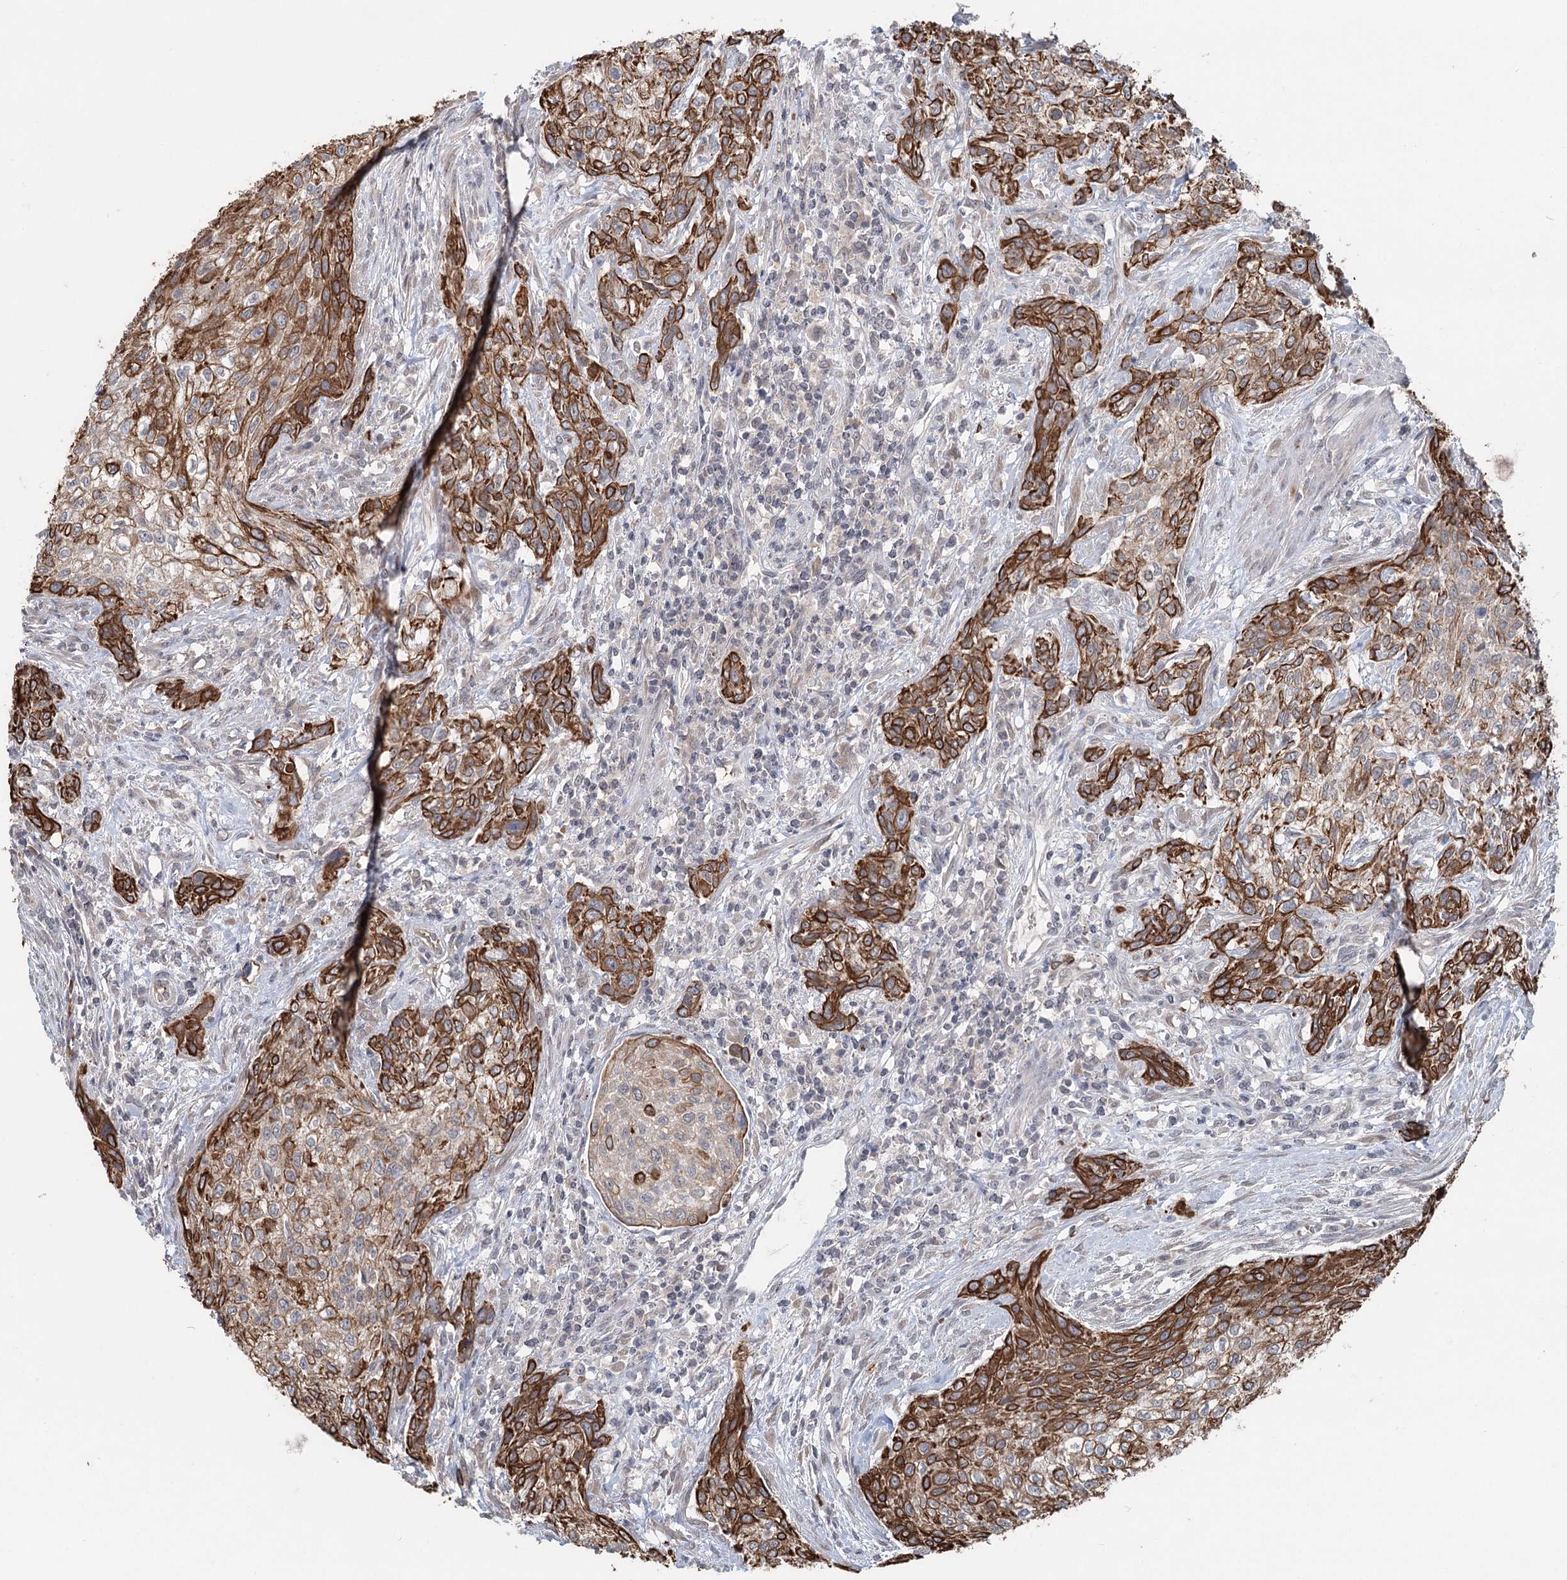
{"staining": {"intensity": "strong", "quantity": ">75%", "location": "cytoplasmic/membranous"}, "tissue": "urothelial cancer", "cell_type": "Tumor cells", "image_type": "cancer", "snomed": [{"axis": "morphology", "description": "Normal tissue, NOS"}, {"axis": "morphology", "description": "Urothelial carcinoma, NOS"}, {"axis": "topography", "description": "Urinary bladder"}, {"axis": "topography", "description": "Peripheral nerve tissue"}], "caption": "Immunohistochemistry (IHC) histopathology image of neoplastic tissue: human transitional cell carcinoma stained using IHC reveals high levels of strong protein expression localized specifically in the cytoplasmic/membranous of tumor cells, appearing as a cytoplasmic/membranous brown color.", "gene": "FBXO7", "patient": {"sex": "male", "age": 35}}